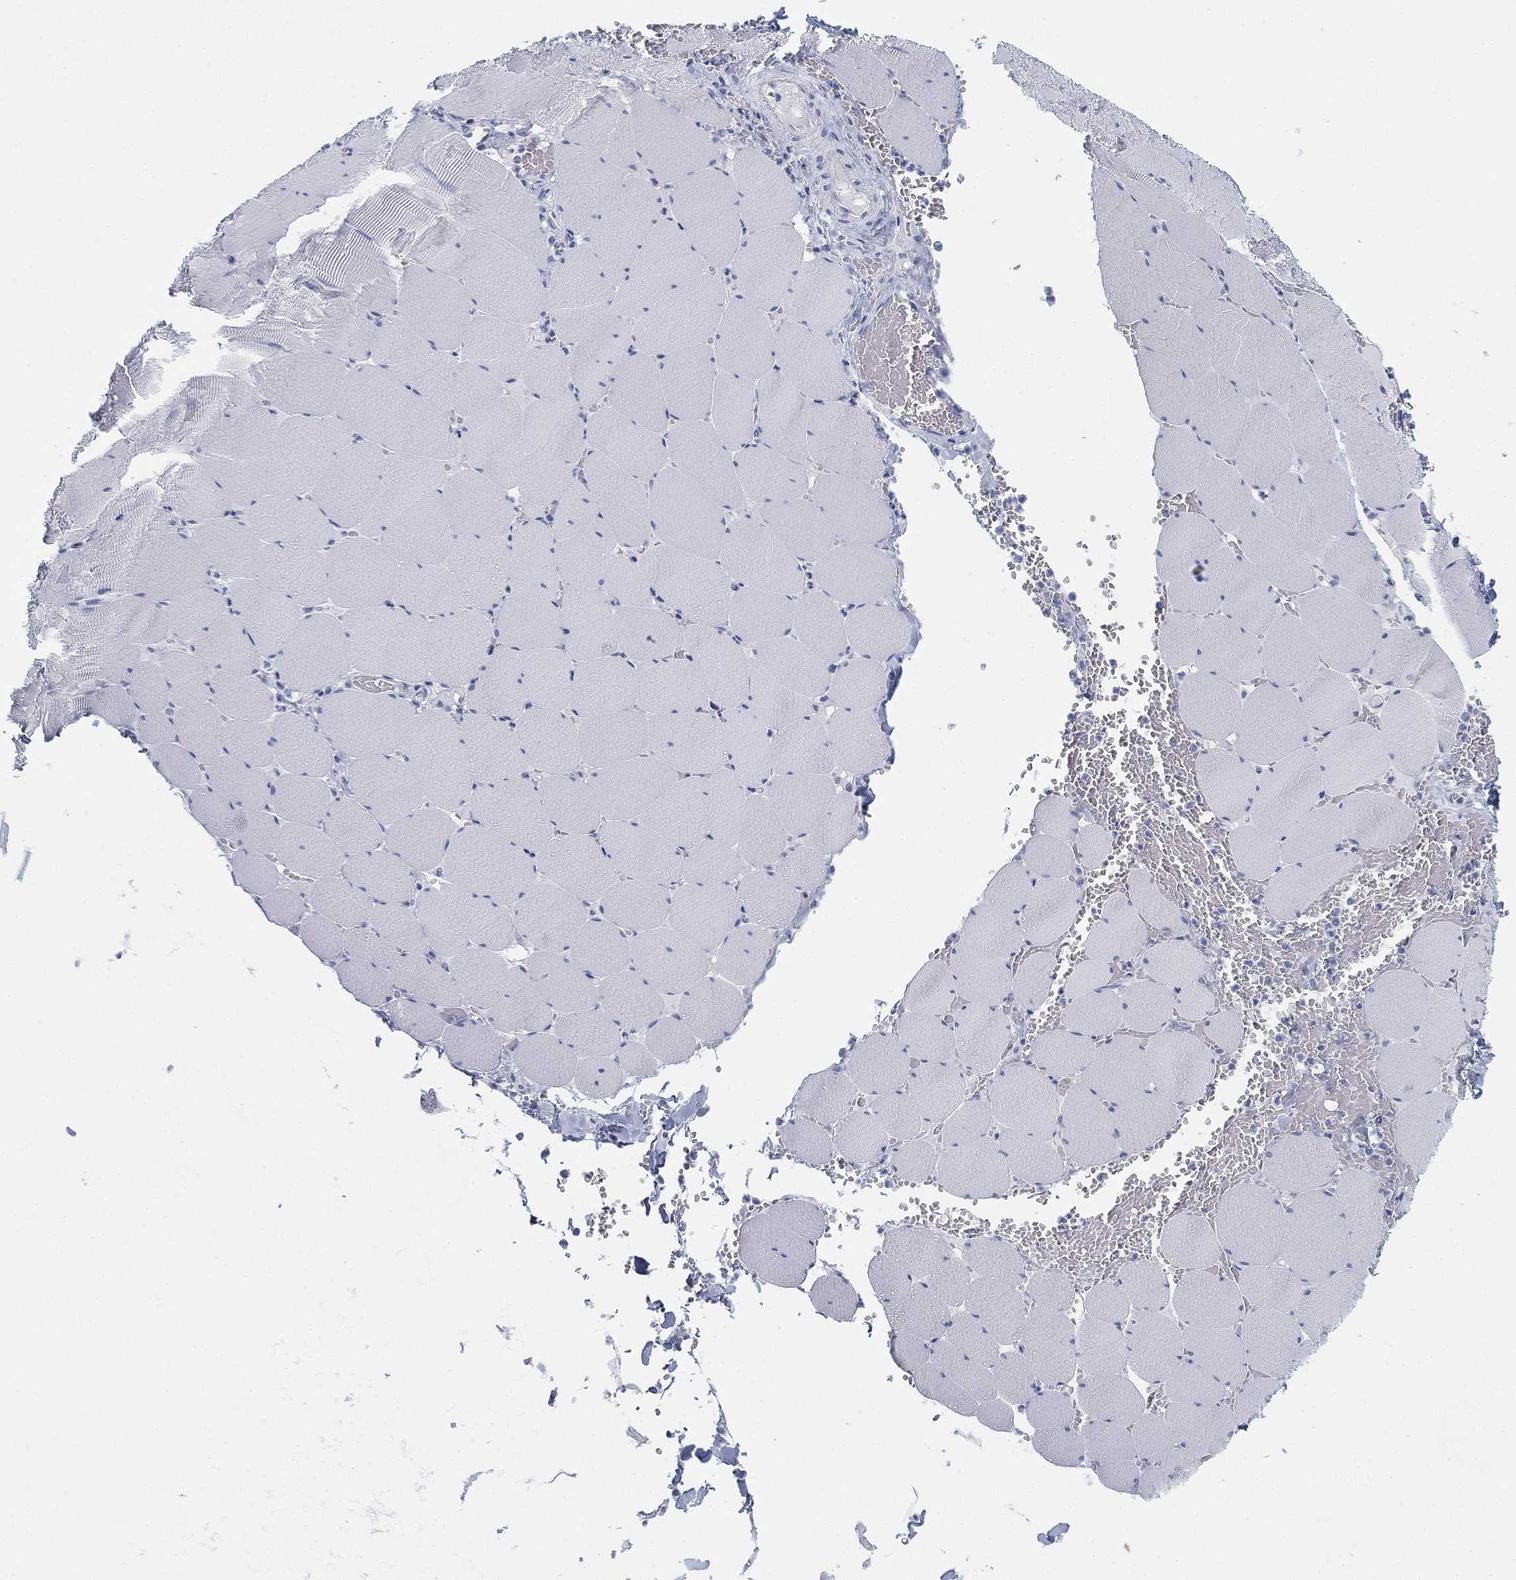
{"staining": {"intensity": "negative", "quantity": "none", "location": "none"}, "tissue": "skeletal muscle", "cell_type": "Myocytes", "image_type": "normal", "snomed": [{"axis": "morphology", "description": "Normal tissue, NOS"}, {"axis": "morphology", "description": "Malignant melanoma, Metastatic site"}, {"axis": "topography", "description": "Skeletal muscle"}], "caption": "IHC histopathology image of unremarkable skeletal muscle: human skeletal muscle stained with DAB (3,3'-diaminobenzidine) demonstrates no significant protein staining in myocytes. (Stains: DAB (3,3'-diaminobenzidine) immunohistochemistry with hematoxylin counter stain, Microscopy: brightfield microscopy at high magnification).", "gene": "GCNA", "patient": {"sex": "male", "age": 50}}